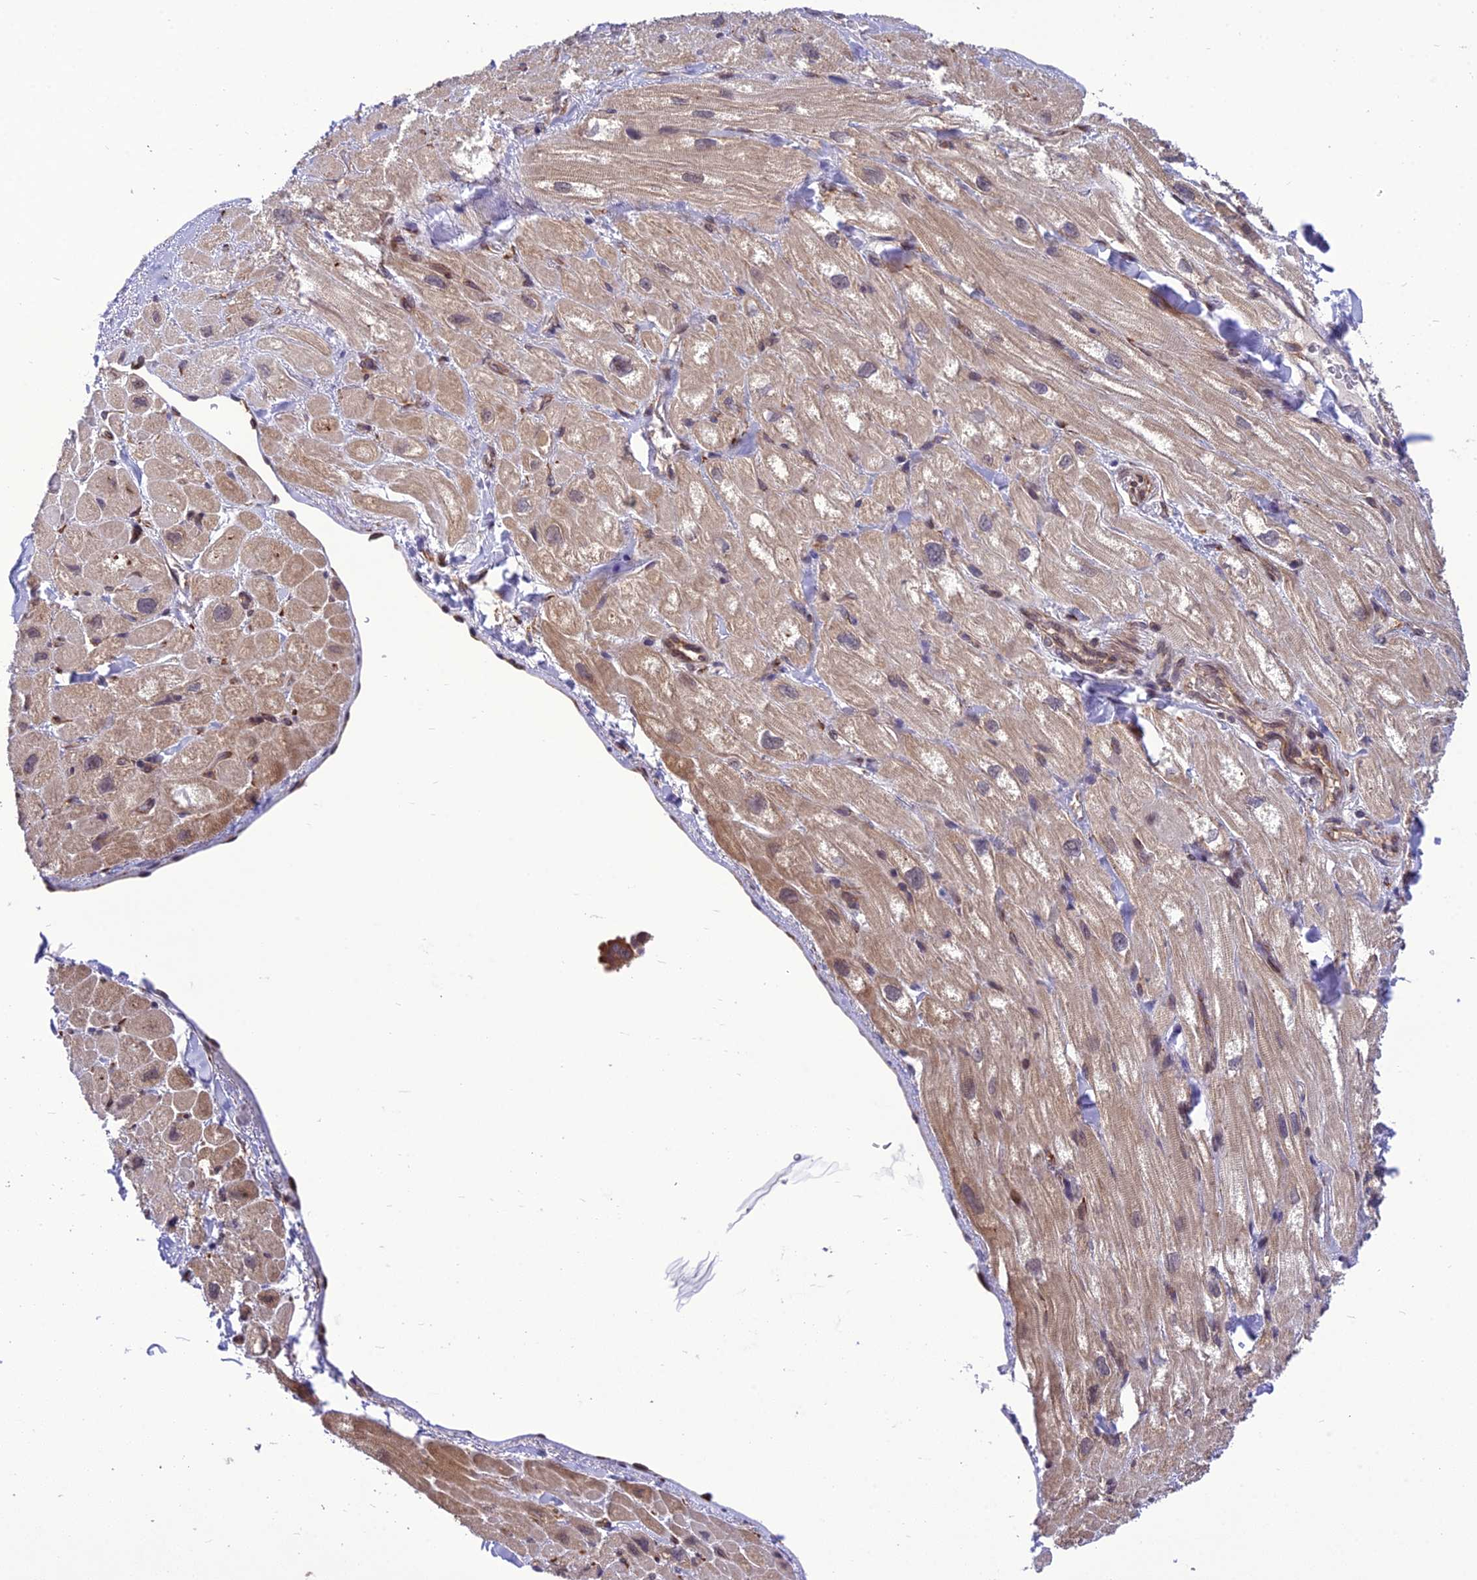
{"staining": {"intensity": "moderate", "quantity": "<25%", "location": "cytoplasmic/membranous"}, "tissue": "heart muscle", "cell_type": "Cardiomyocytes", "image_type": "normal", "snomed": [{"axis": "morphology", "description": "Normal tissue, NOS"}, {"axis": "topography", "description": "Heart"}], "caption": "Immunohistochemistry (DAB) staining of unremarkable human heart muscle exhibits moderate cytoplasmic/membranous protein staining in approximately <25% of cardiomyocytes. The protein of interest is shown in brown color, while the nuclei are stained blue.", "gene": "DHCR7", "patient": {"sex": "male", "age": 65}}